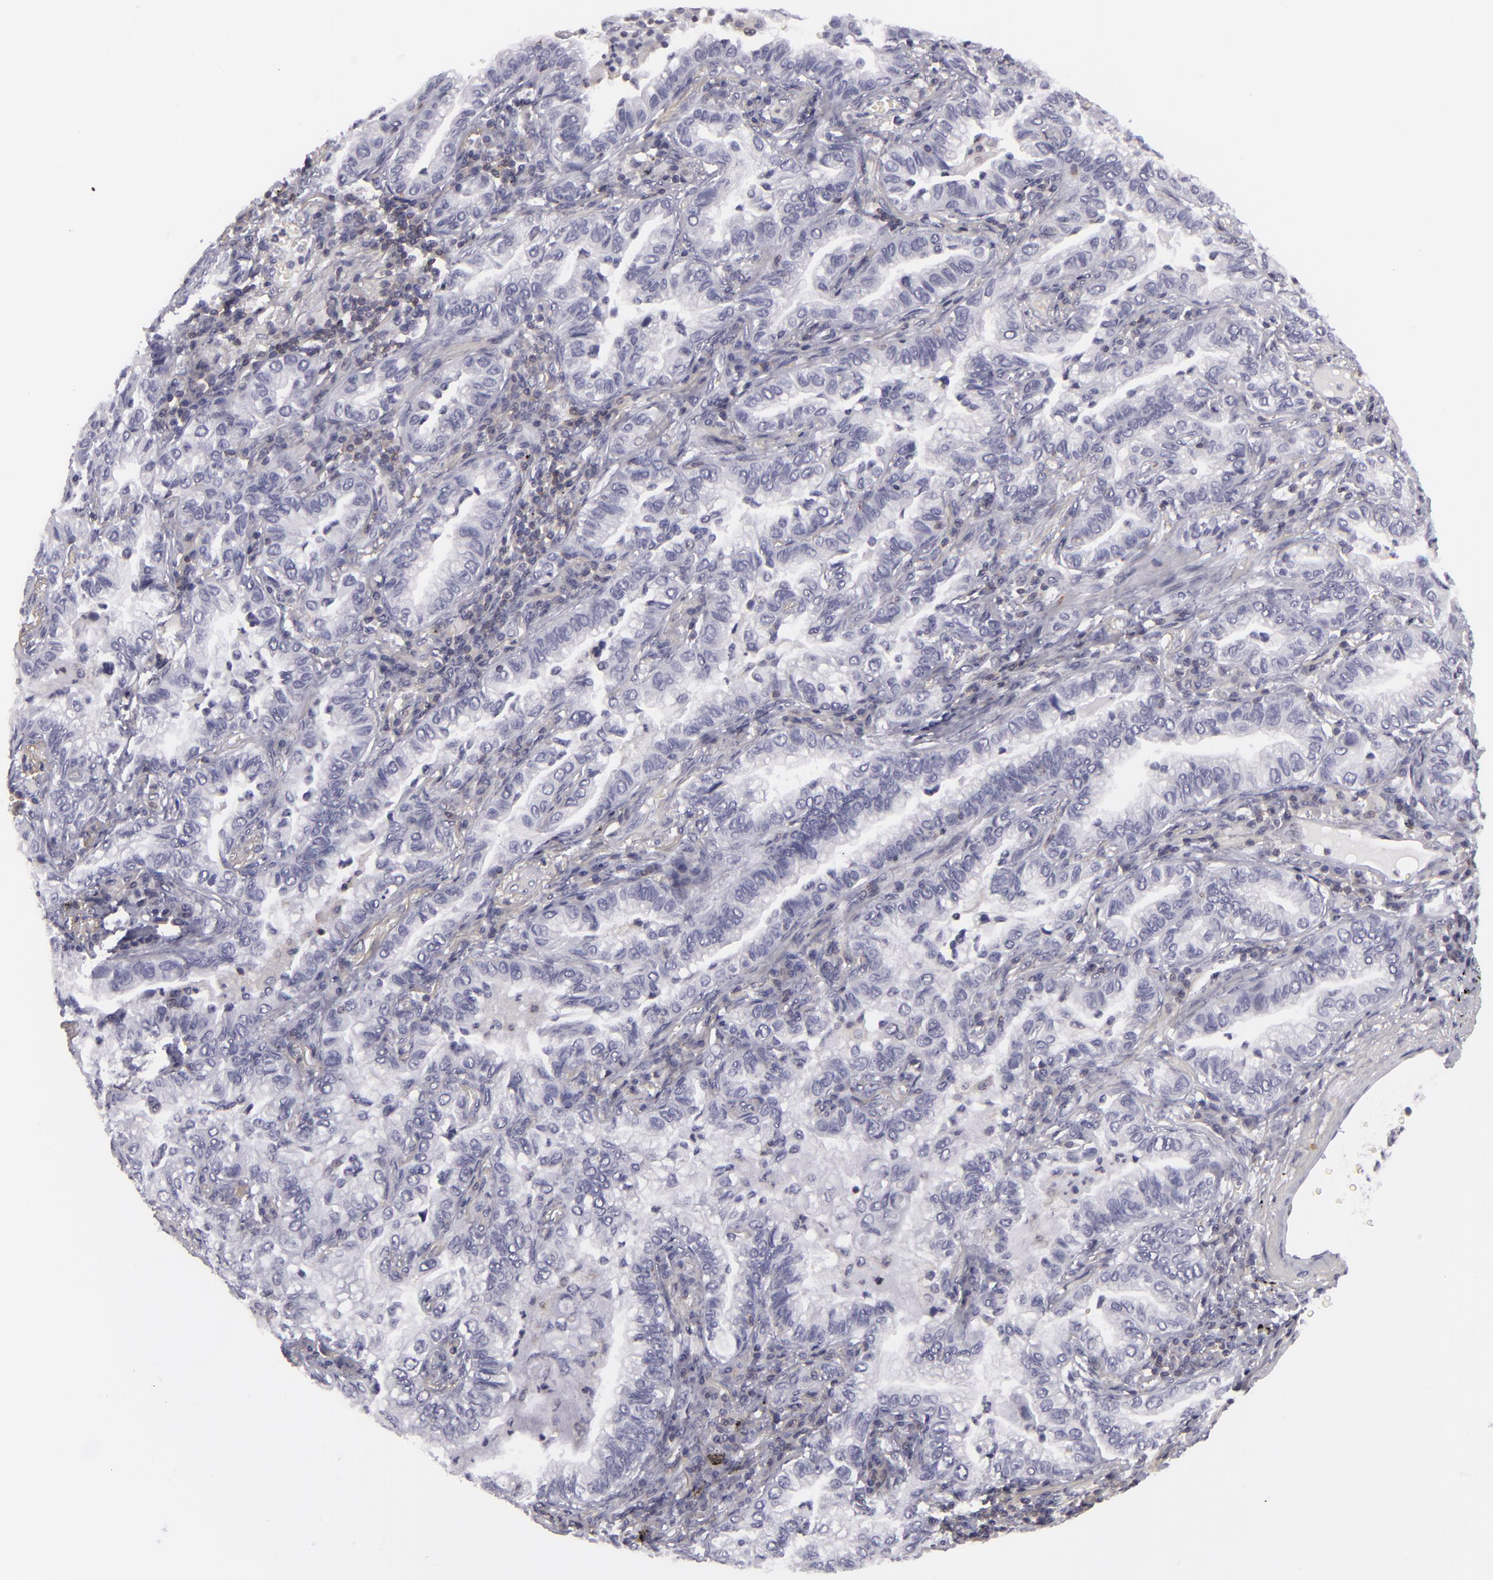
{"staining": {"intensity": "negative", "quantity": "none", "location": "none"}, "tissue": "lung cancer", "cell_type": "Tumor cells", "image_type": "cancer", "snomed": [{"axis": "morphology", "description": "Adenocarcinoma, NOS"}, {"axis": "topography", "description": "Lung"}], "caption": "Immunohistochemistry image of neoplastic tissue: human lung adenocarcinoma stained with DAB (3,3'-diaminobenzidine) shows no significant protein staining in tumor cells.", "gene": "KCNAB2", "patient": {"sex": "female", "age": 50}}